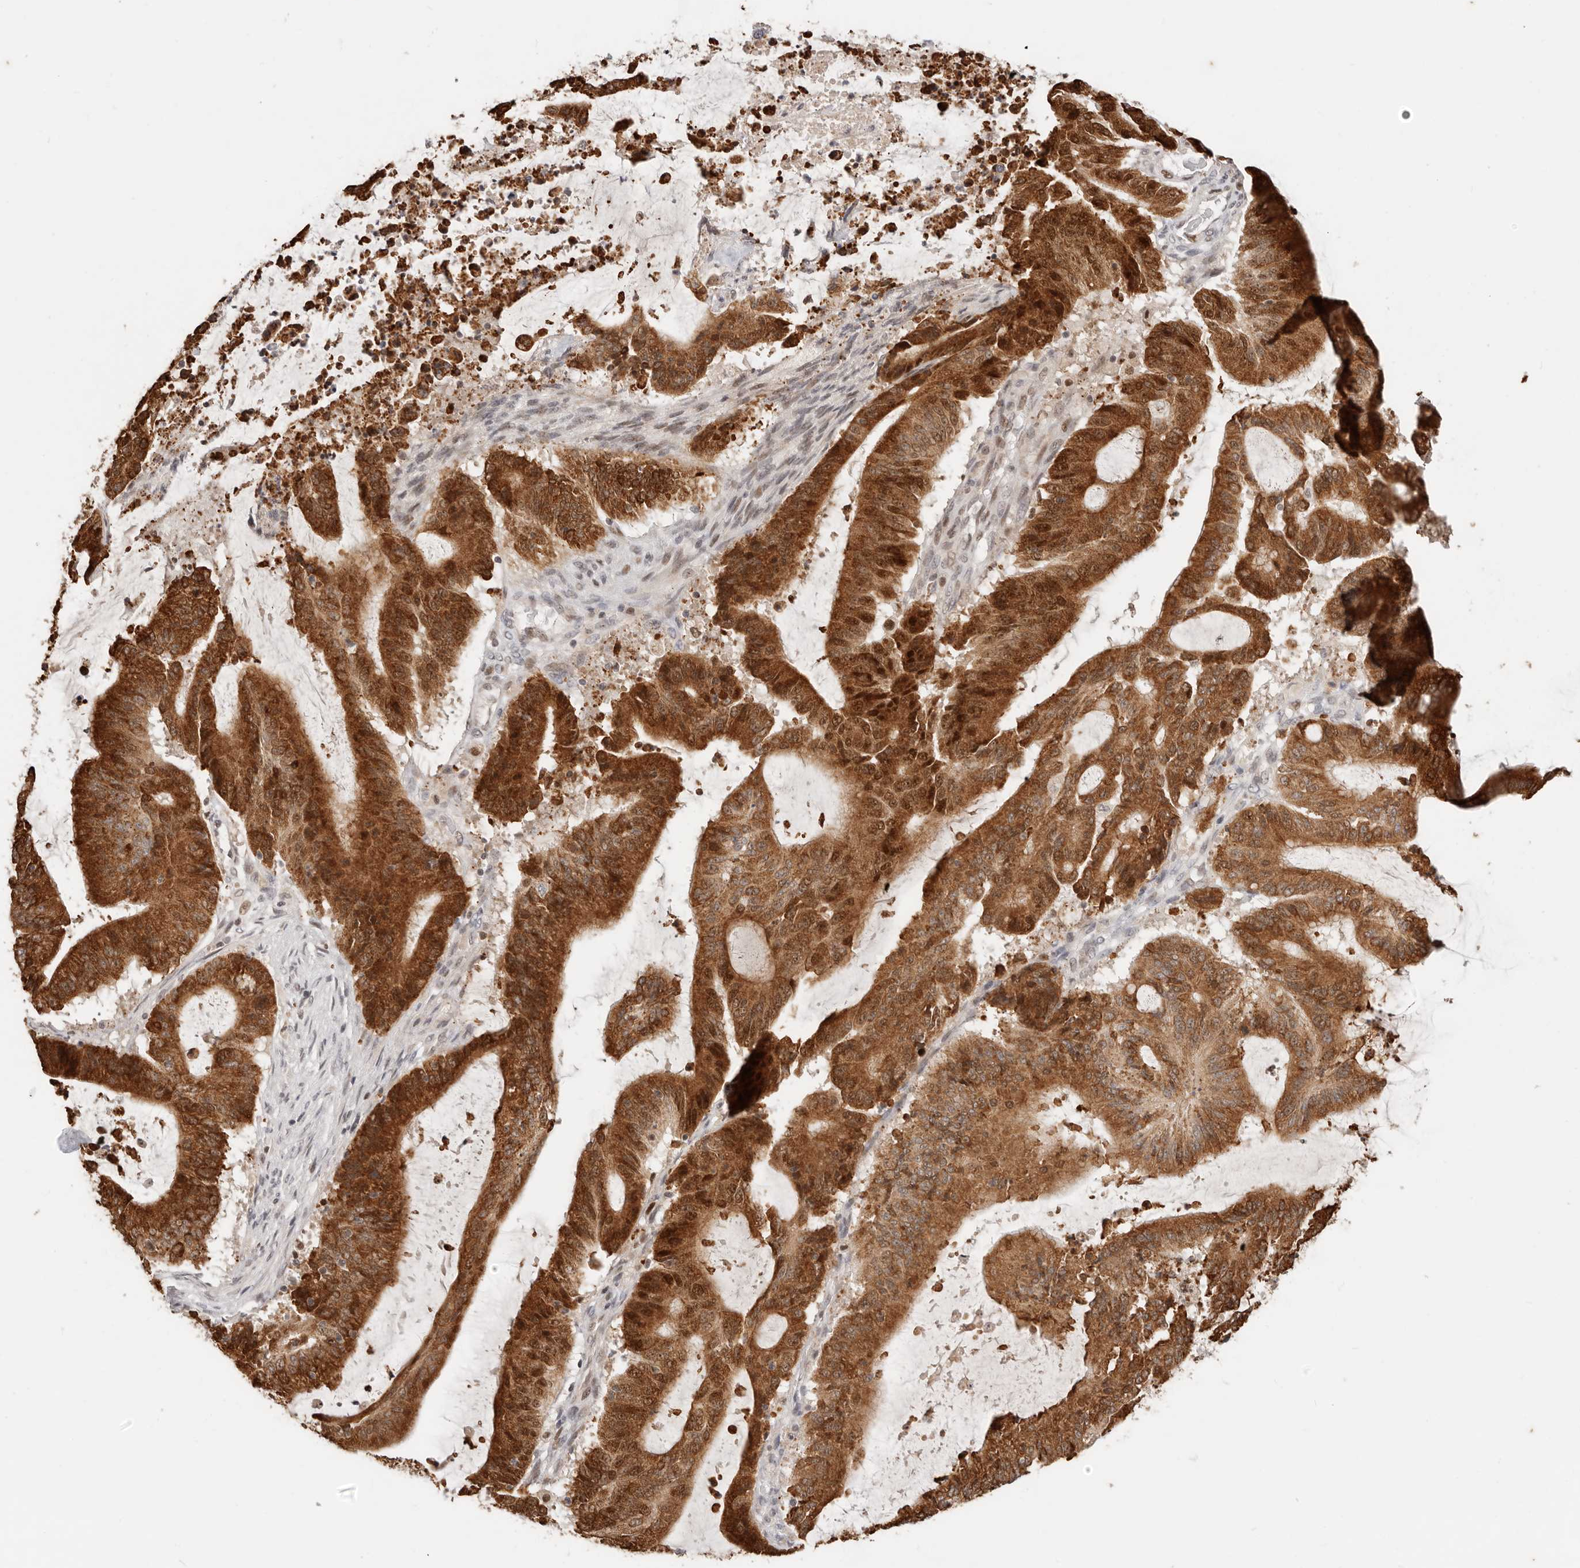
{"staining": {"intensity": "strong", "quantity": ">75%", "location": "cytoplasmic/membranous,nuclear"}, "tissue": "liver cancer", "cell_type": "Tumor cells", "image_type": "cancer", "snomed": [{"axis": "morphology", "description": "Normal tissue, NOS"}, {"axis": "morphology", "description": "Cholangiocarcinoma"}, {"axis": "topography", "description": "Liver"}, {"axis": "topography", "description": "Peripheral nerve tissue"}], "caption": "Immunohistochemical staining of human cholangiocarcinoma (liver) exhibits high levels of strong cytoplasmic/membranous and nuclear expression in approximately >75% of tumor cells.", "gene": "RFC2", "patient": {"sex": "female", "age": 73}}